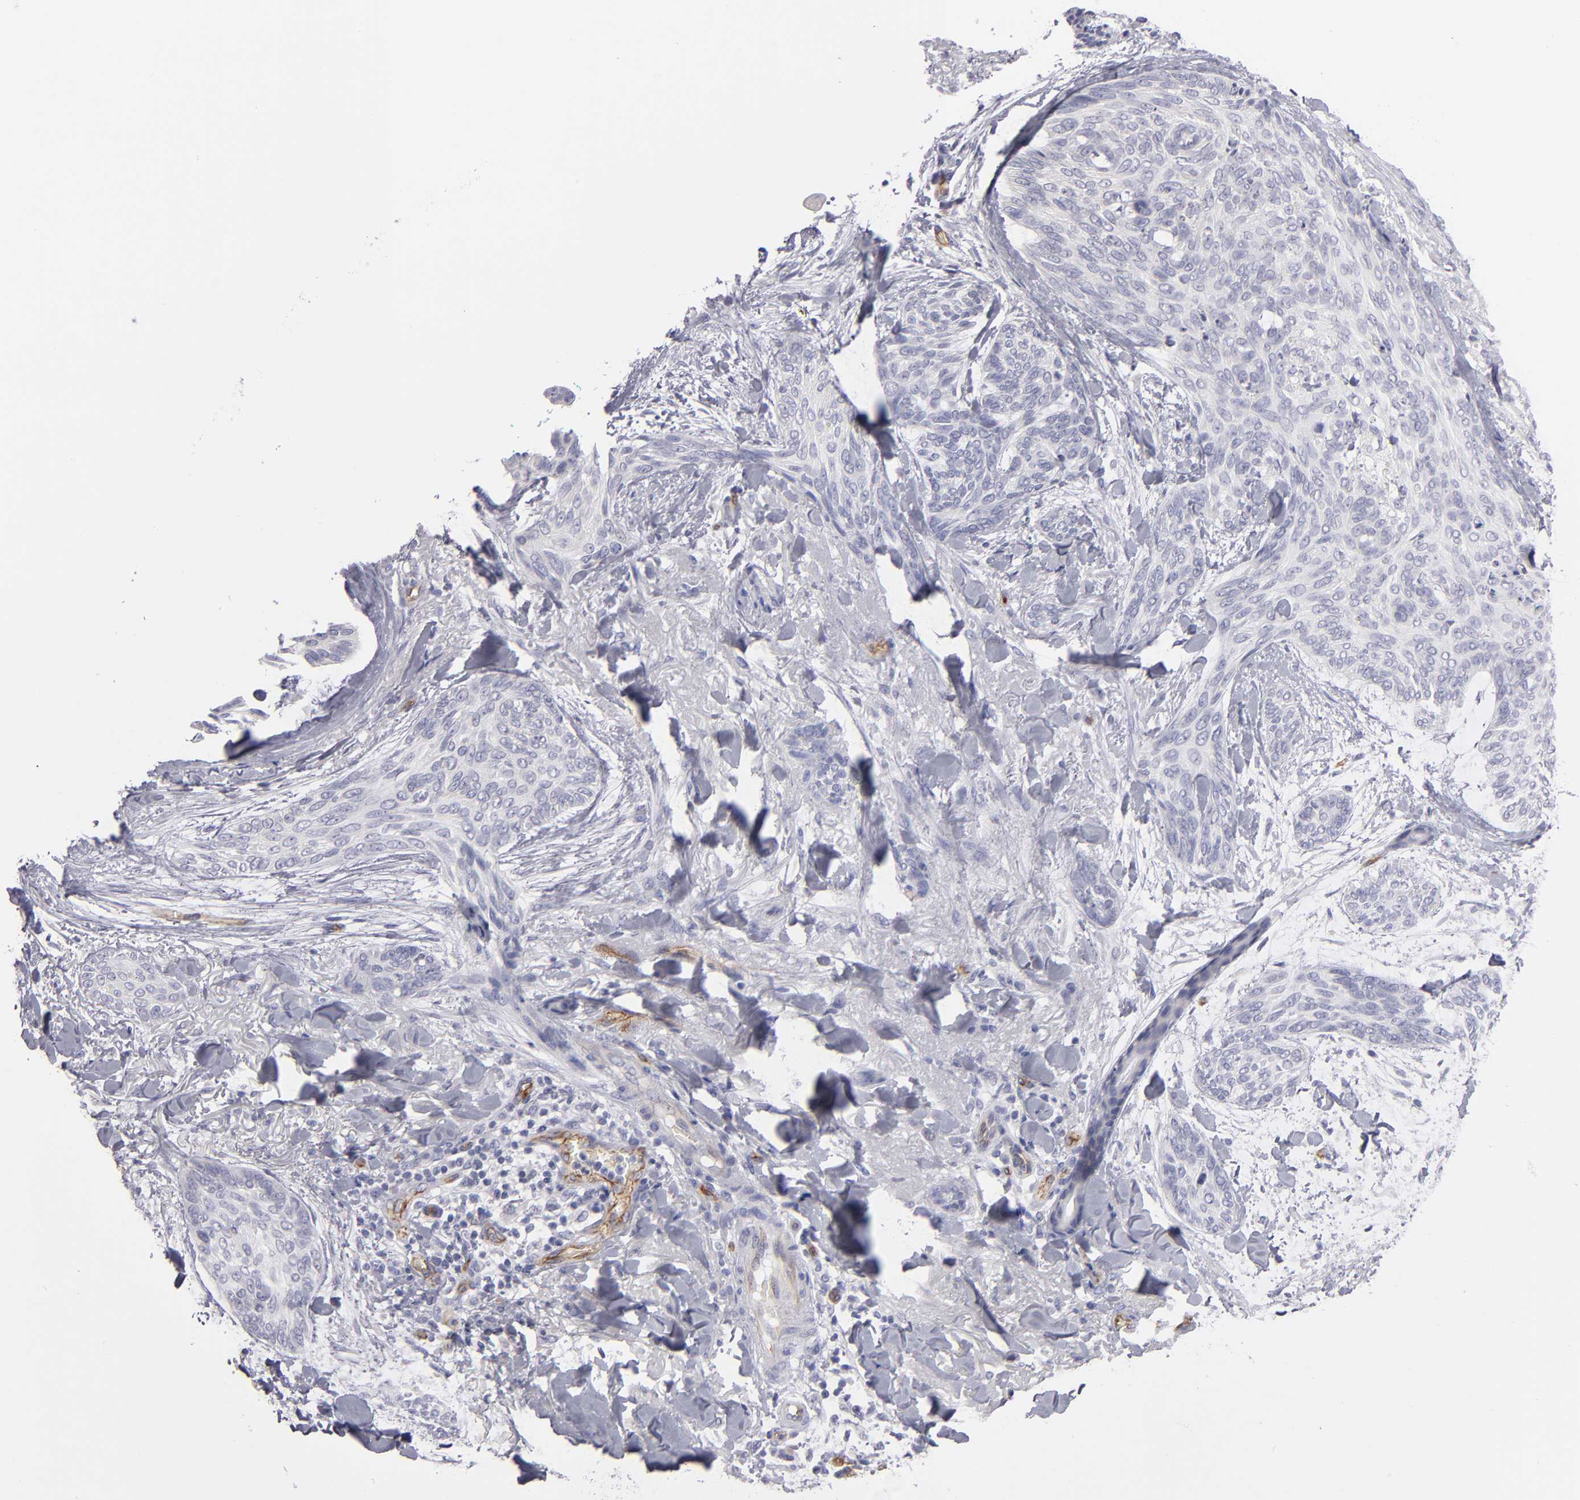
{"staining": {"intensity": "negative", "quantity": "none", "location": "none"}, "tissue": "skin cancer", "cell_type": "Tumor cells", "image_type": "cancer", "snomed": [{"axis": "morphology", "description": "Normal tissue, NOS"}, {"axis": "morphology", "description": "Basal cell carcinoma"}, {"axis": "topography", "description": "Skin"}], "caption": "Immunohistochemical staining of skin cancer shows no significant expression in tumor cells.", "gene": "PLVAP", "patient": {"sex": "female", "age": 71}}